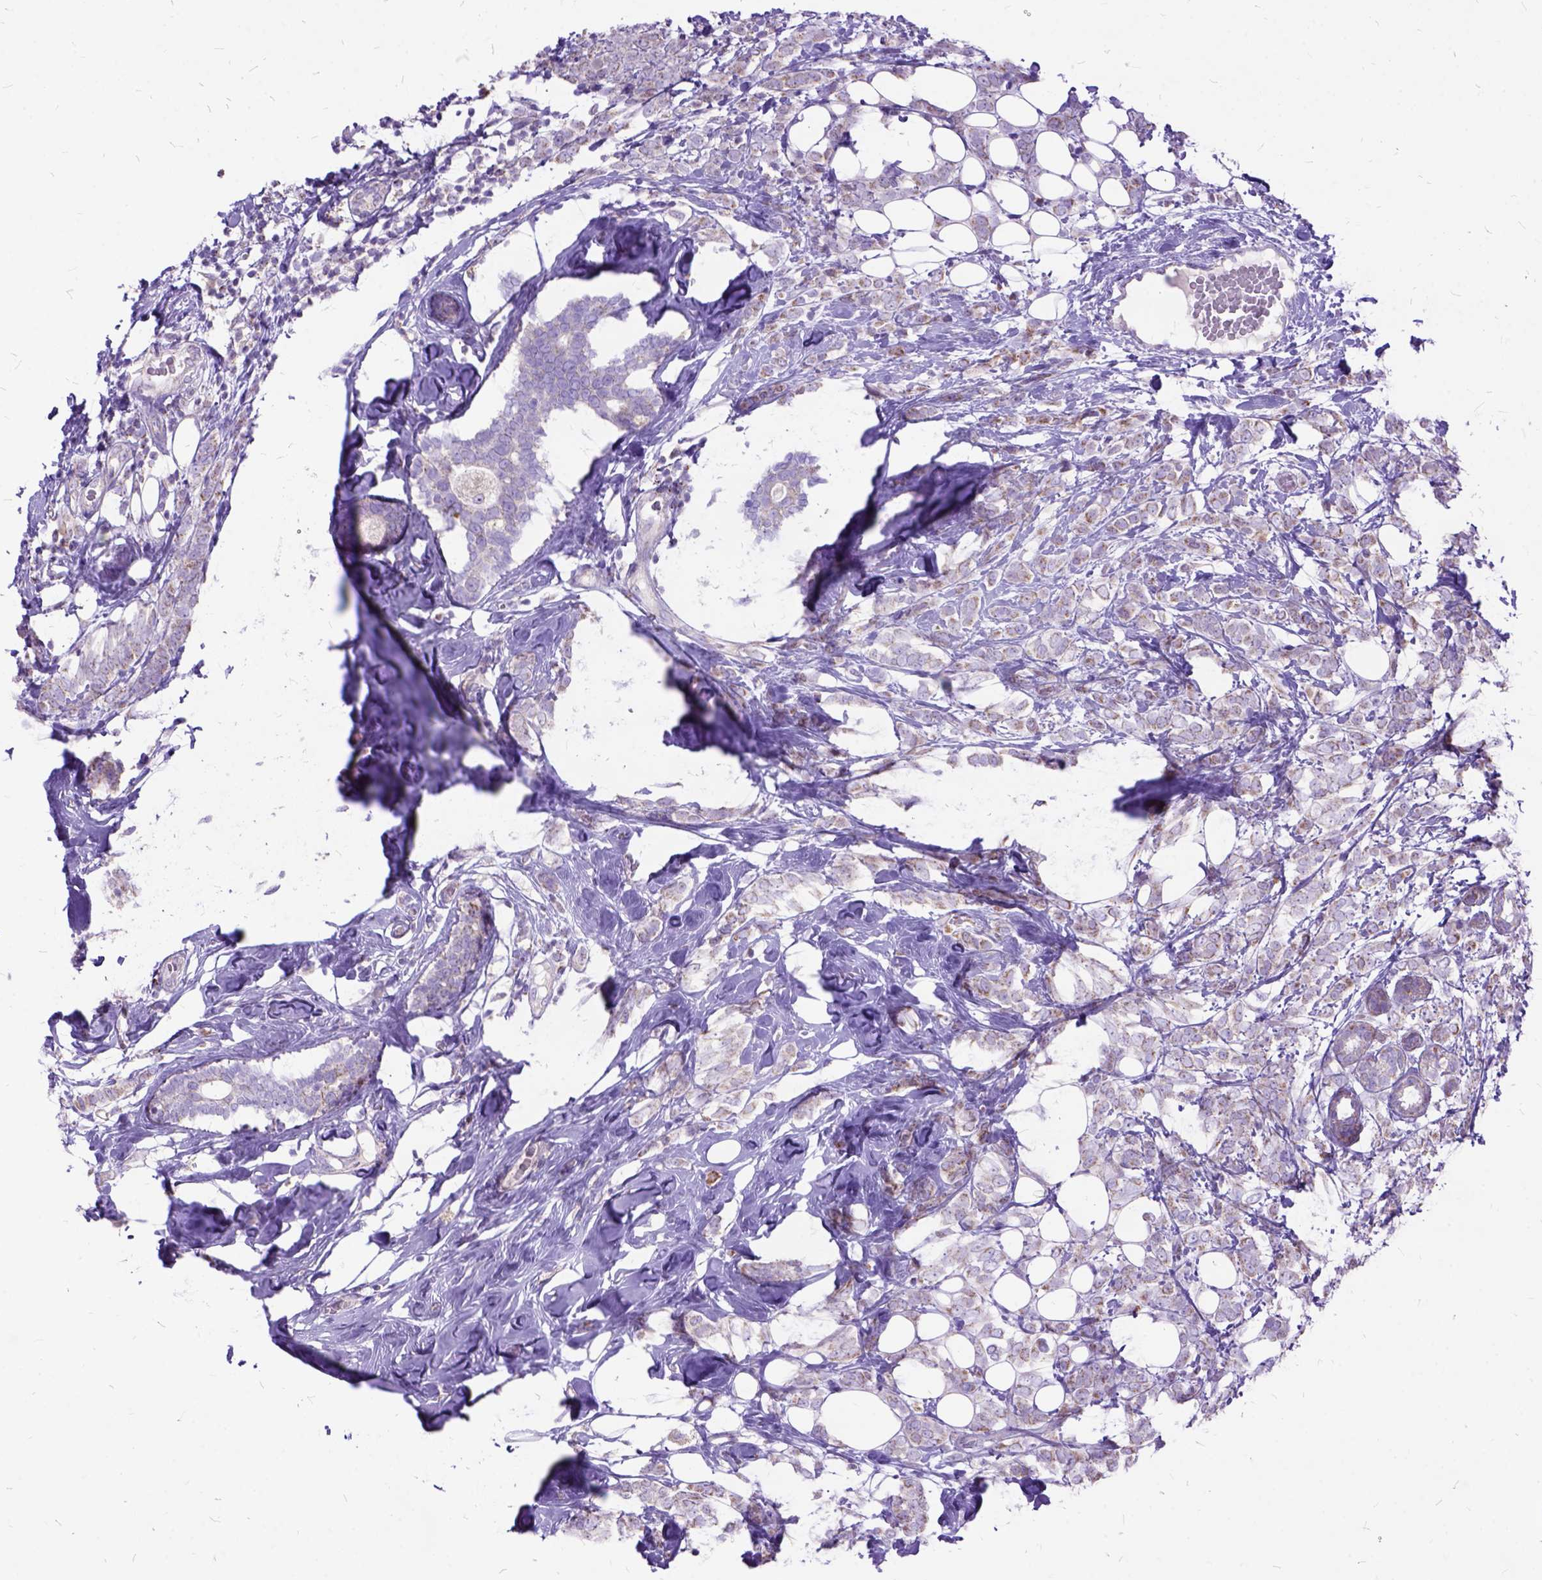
{"staining": {"intensity": "weak", "quantity": "25%-75%", "location": "cytoplasmic/membranous"}, "tissue": "breast cancer", "cell_type": "Tumor cells", "image_type": "cancer", "snomed": [{"axis": "morphology", "description": "Lobular carcinoma"}, {"axis": "topography", "description": "Breast"}], "caption": "This micrograph shows immunohistochemistry staining of lobular carcinoma (breast), with low weak cytoplasmic/membranous staining in approximately 25%-75% of tumor cells.", "gene": "CTAG2", "patient": {"sex": "female", "age": 49}}